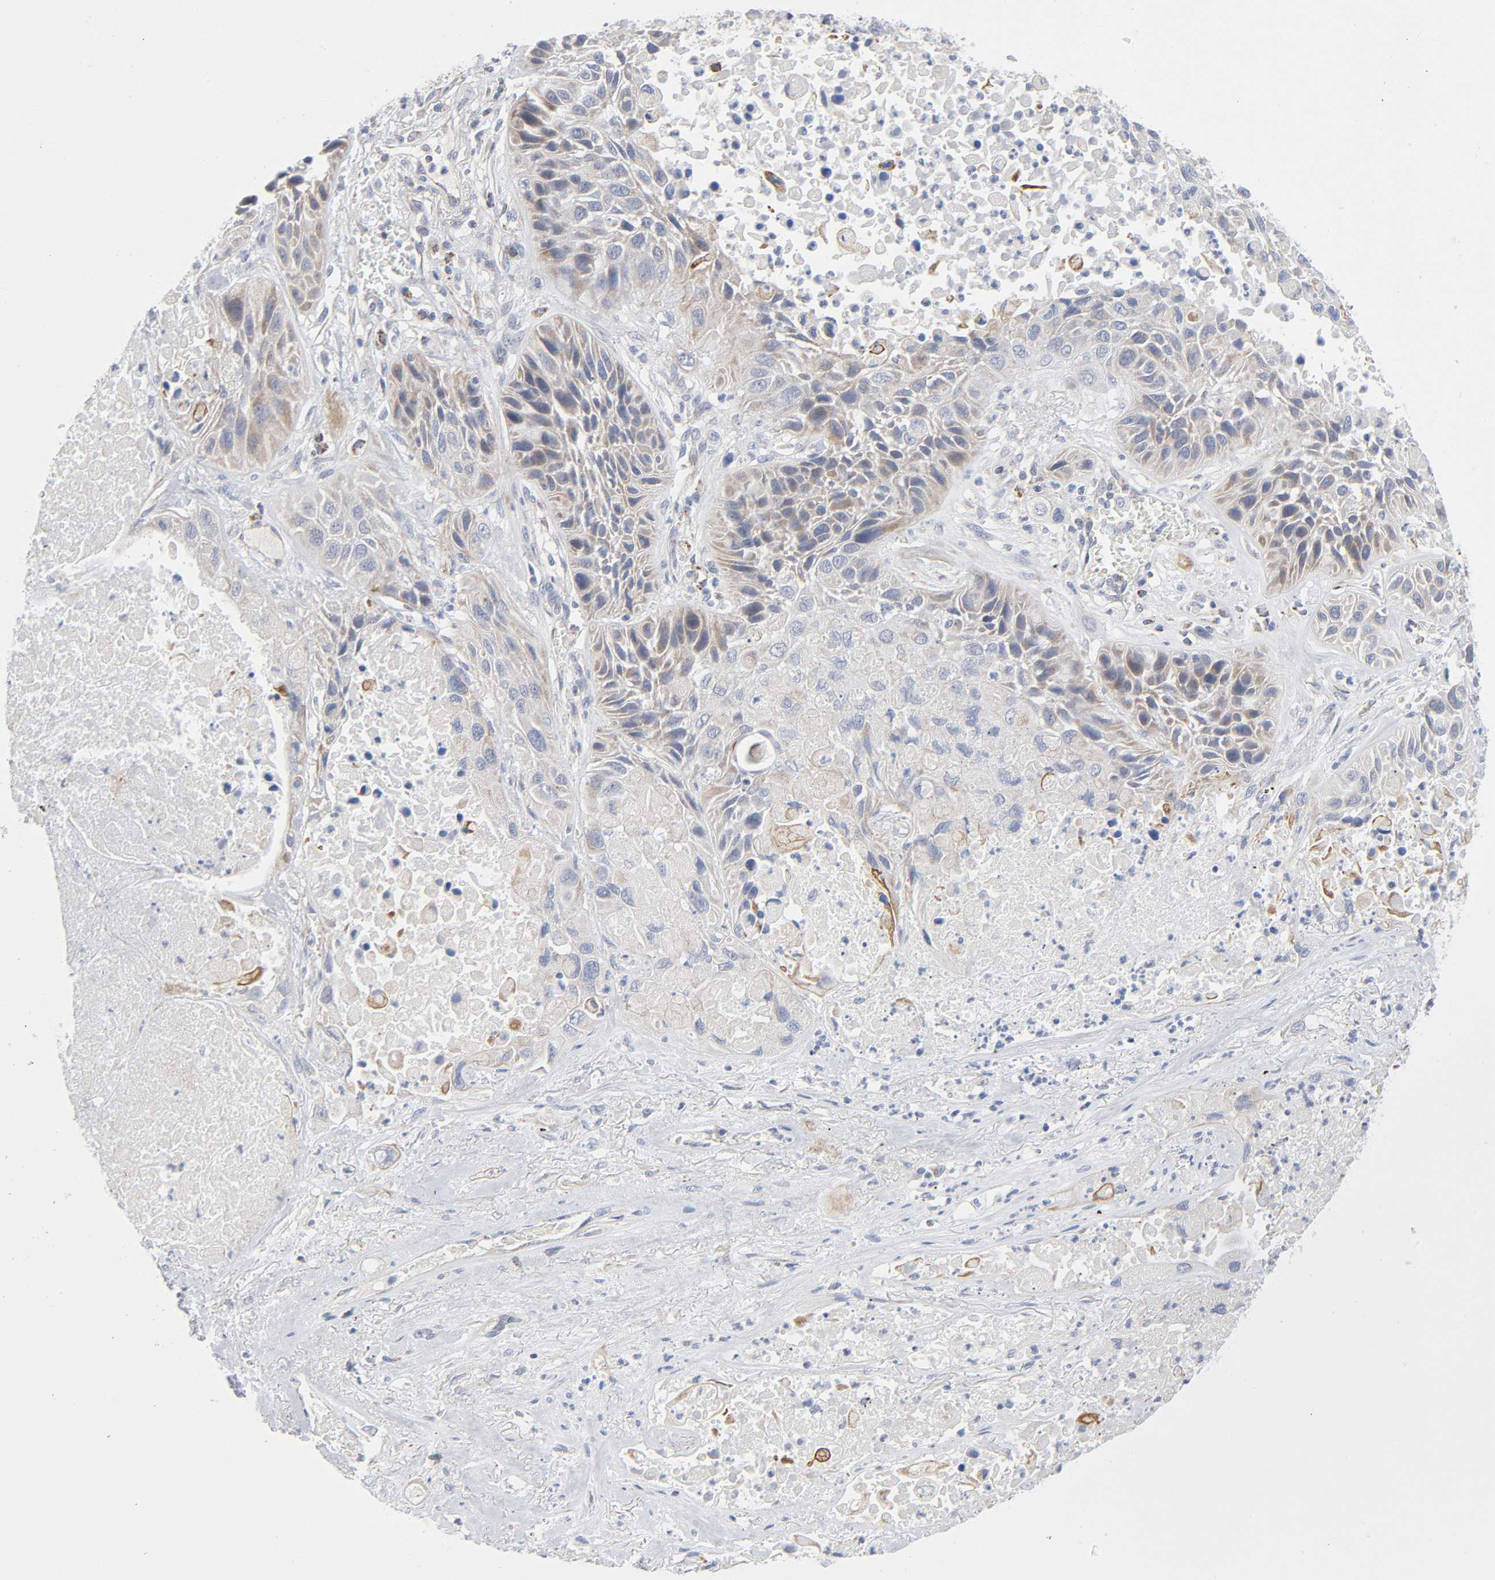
{"staining": {"intensity": "moderate", "quantity": ">75%", "location": "cytoplasmic/membranous"}, "tissue": "lung cancer", "cell_type": "Tumor cells", "image_type": "cancer", "snomed": [{"axis": "morphology", "description": "Squamous cell carcinoma, NOS"}, {"axis": "topography", "description": "Lung"}], "caption": "This is a micrograph of IHC staining of lung cancer, which shows moderate staining in the cytoplasmic/membranous of tumor cells.", "gene": "SYT16", "patient": {"sex": "female", "age": 76}}